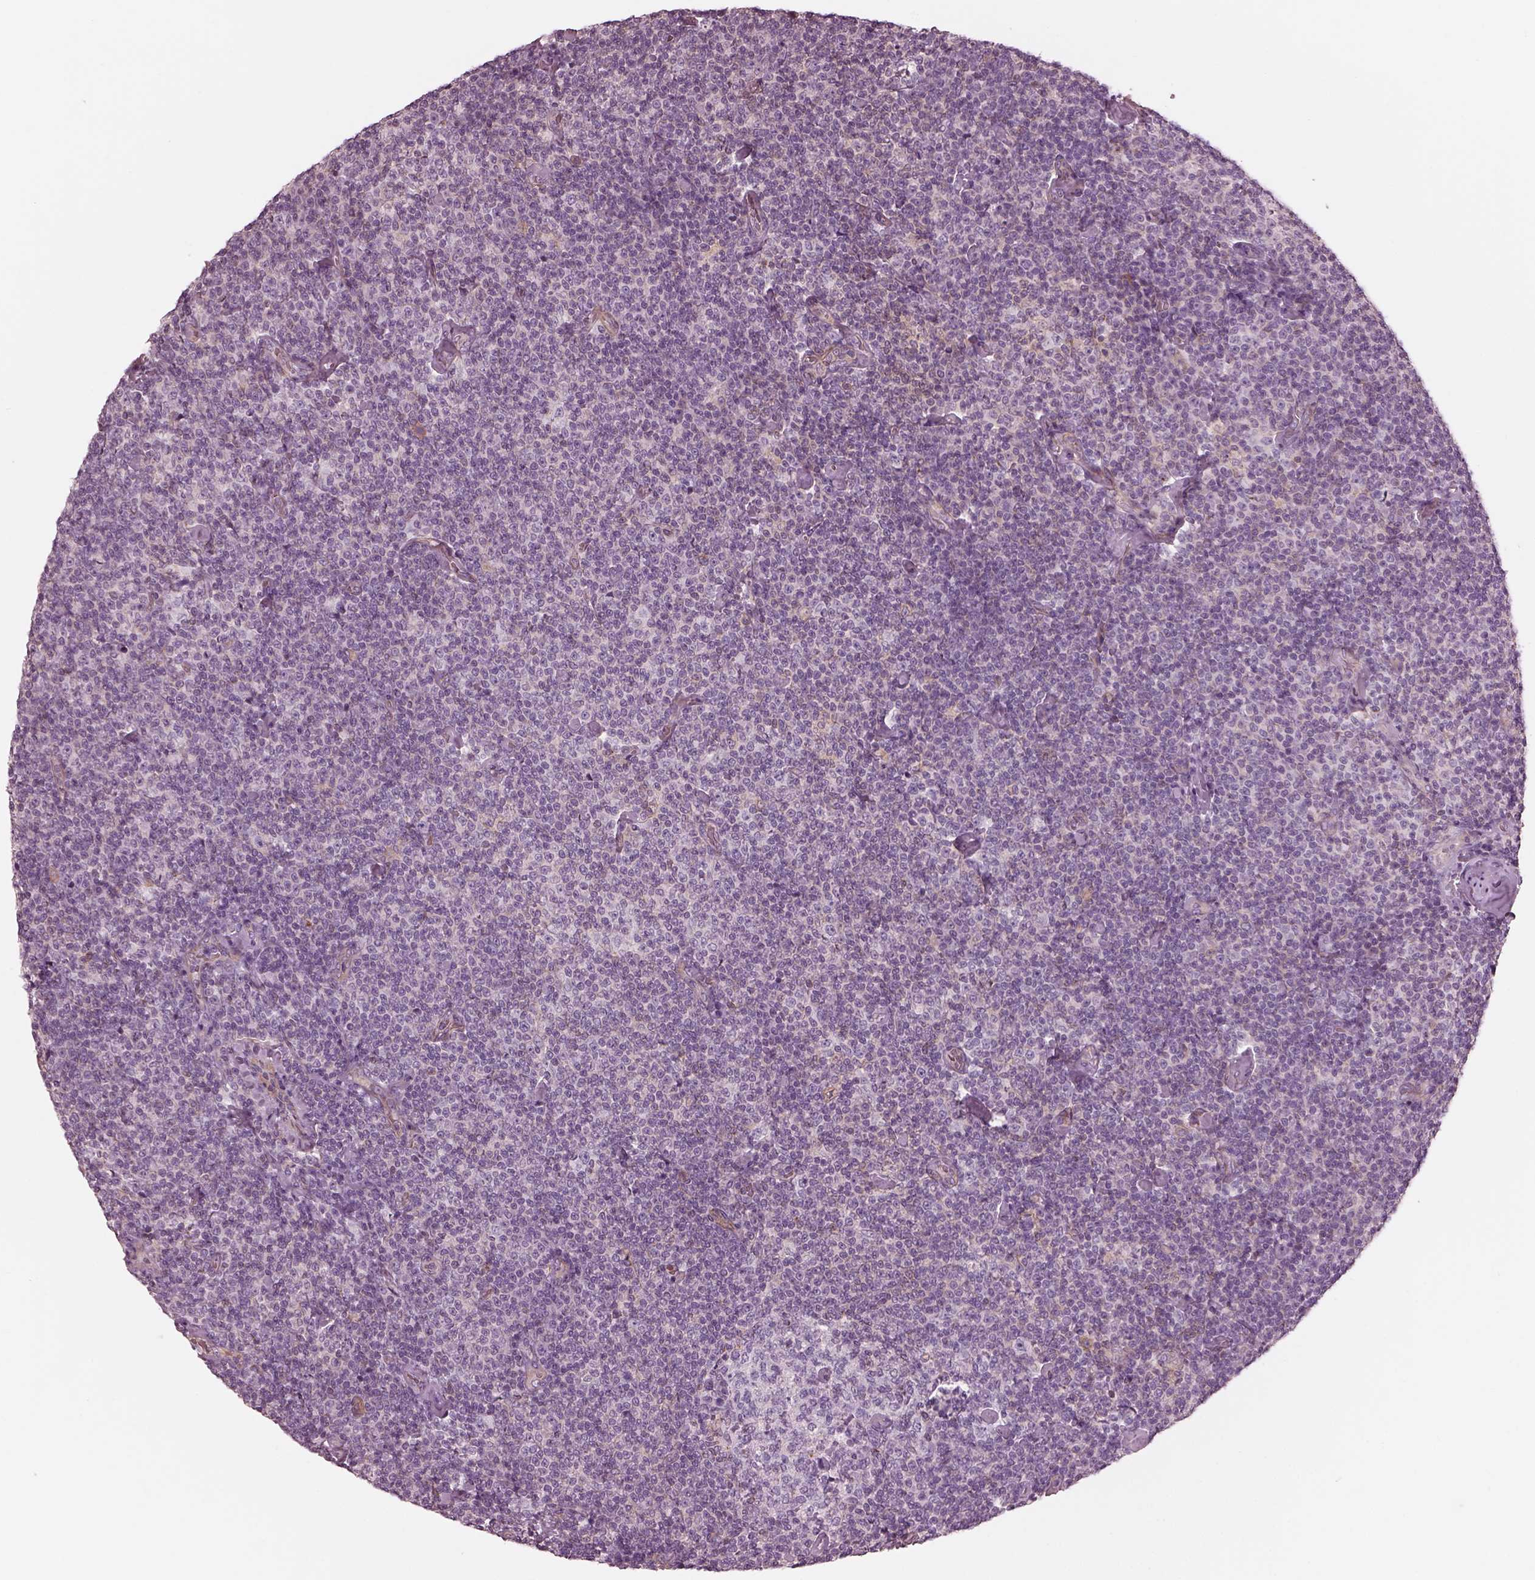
{"staining": {"intensity": "negative", "quantity": "none", "location": "none"}, "tissue": "lymphoma", "cell_type": "Tumor cells", "image_type": "cancer", "snomed": [{"axis": "morphology", "description": "Malignant lymphoma, non-Hodgkin's type, Low grade"}, {"axis": "topography", "description": "Lymph node"}], "caption": "High power microscopy image of an immunohistochemistry (IHC) image of lymphoma, revealing no significant expression in tumor cells.", "gene": "ELAPOR1", "patient": {"sex": "male", "age": 81}}